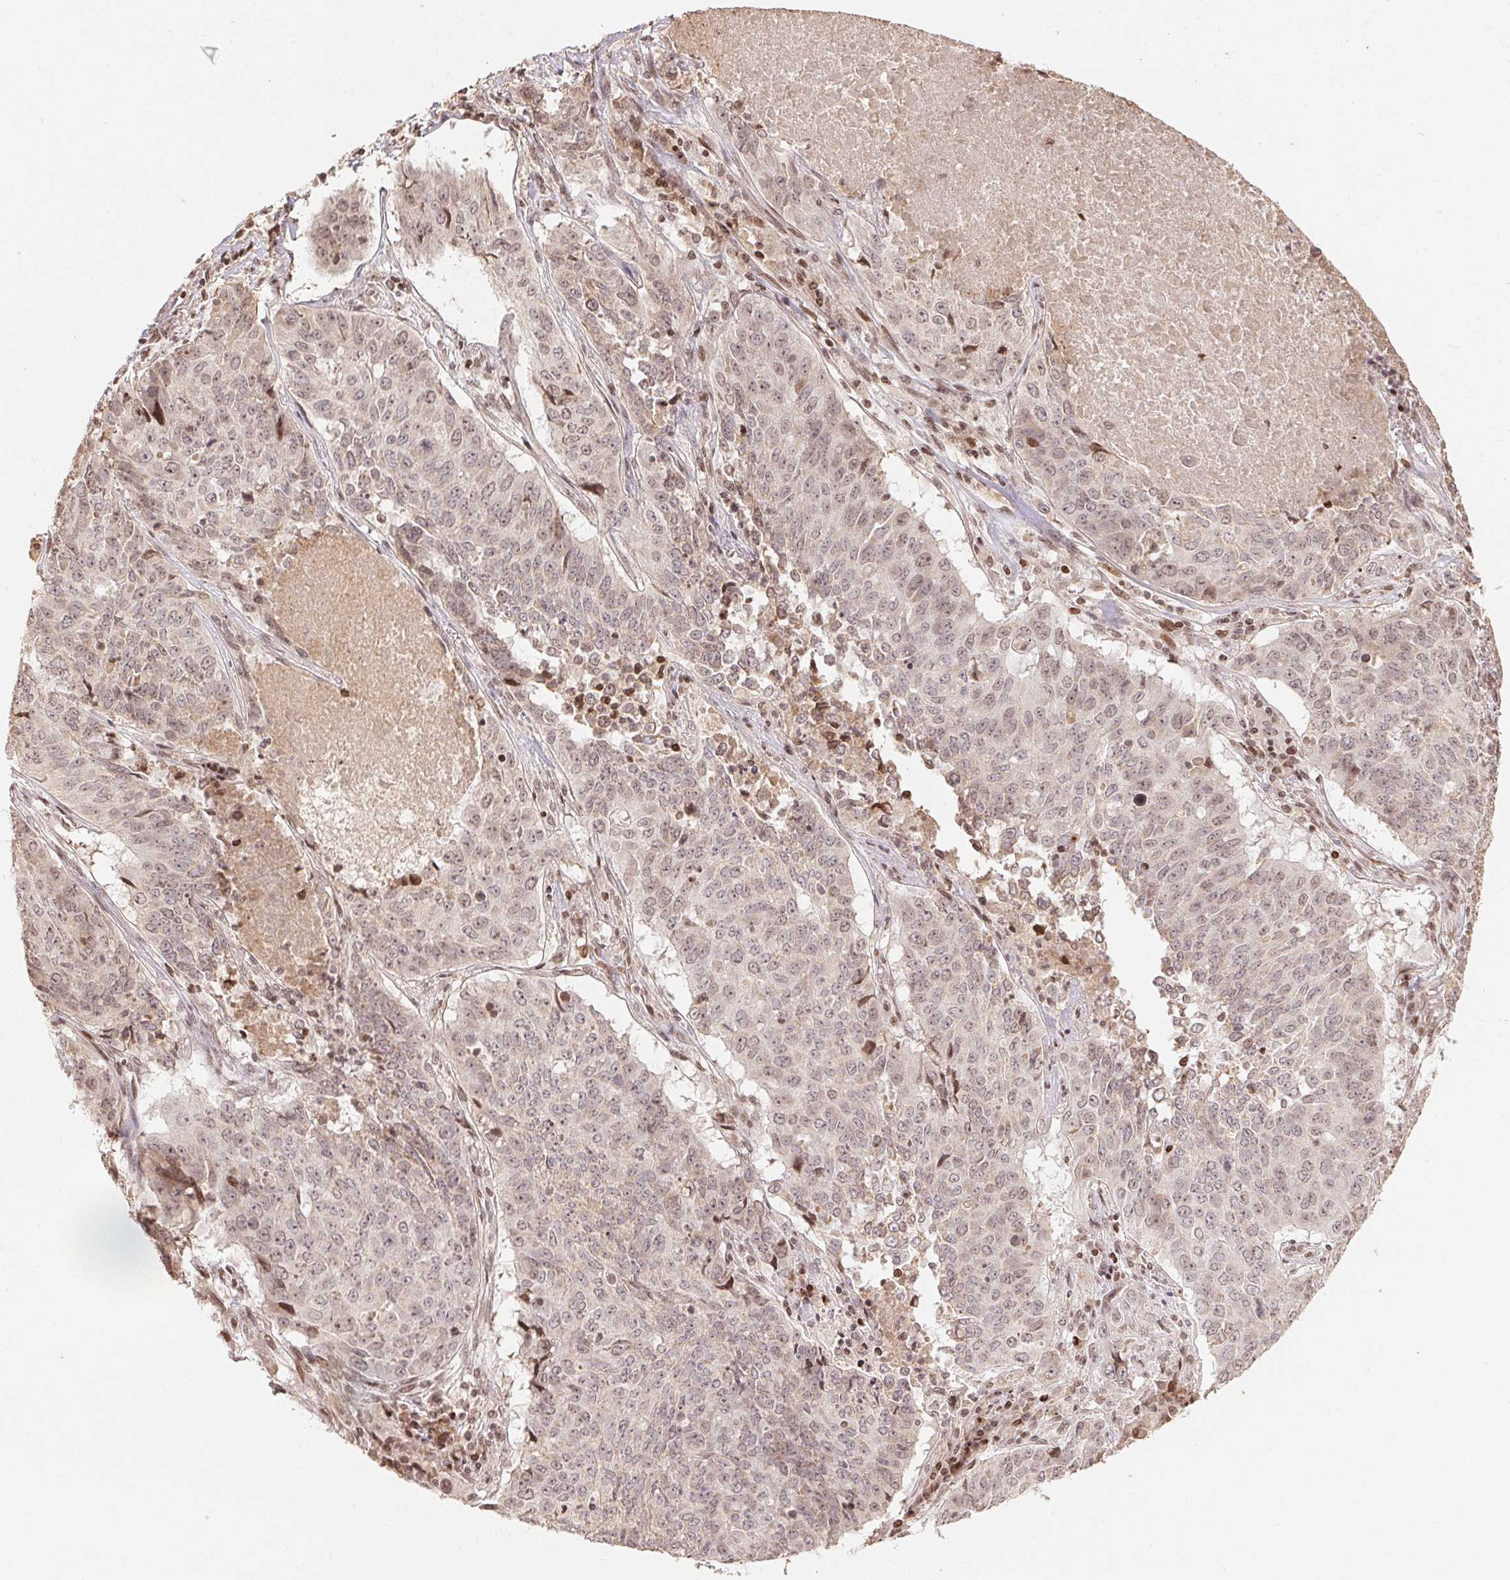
{"staining": {"intensity": "weak", "quantity": "25%-75%", "location": "nuclear"}, "tissue": "lung cancer", "cell_type": "Tumor cells", "image_type": "cancer", "snomed": [{"axis": "morphology", "description": "Normal tissue, NOS"}, {"axis": "morphology", "description": "Squamous cell carcinoma, NOS"}, {"axis": "topography", "description": "Bronchus"}, {"axis": "topography", "description": "Lung"}], "caption": "Immunohistochemical staining of human lung cancer demonstrates low levels of weak nuclear positivity in approximately 25%-75% of tumor cells.", "gene": "MAPKAPK2", "patient": {"sex": "male", "age": 64}}